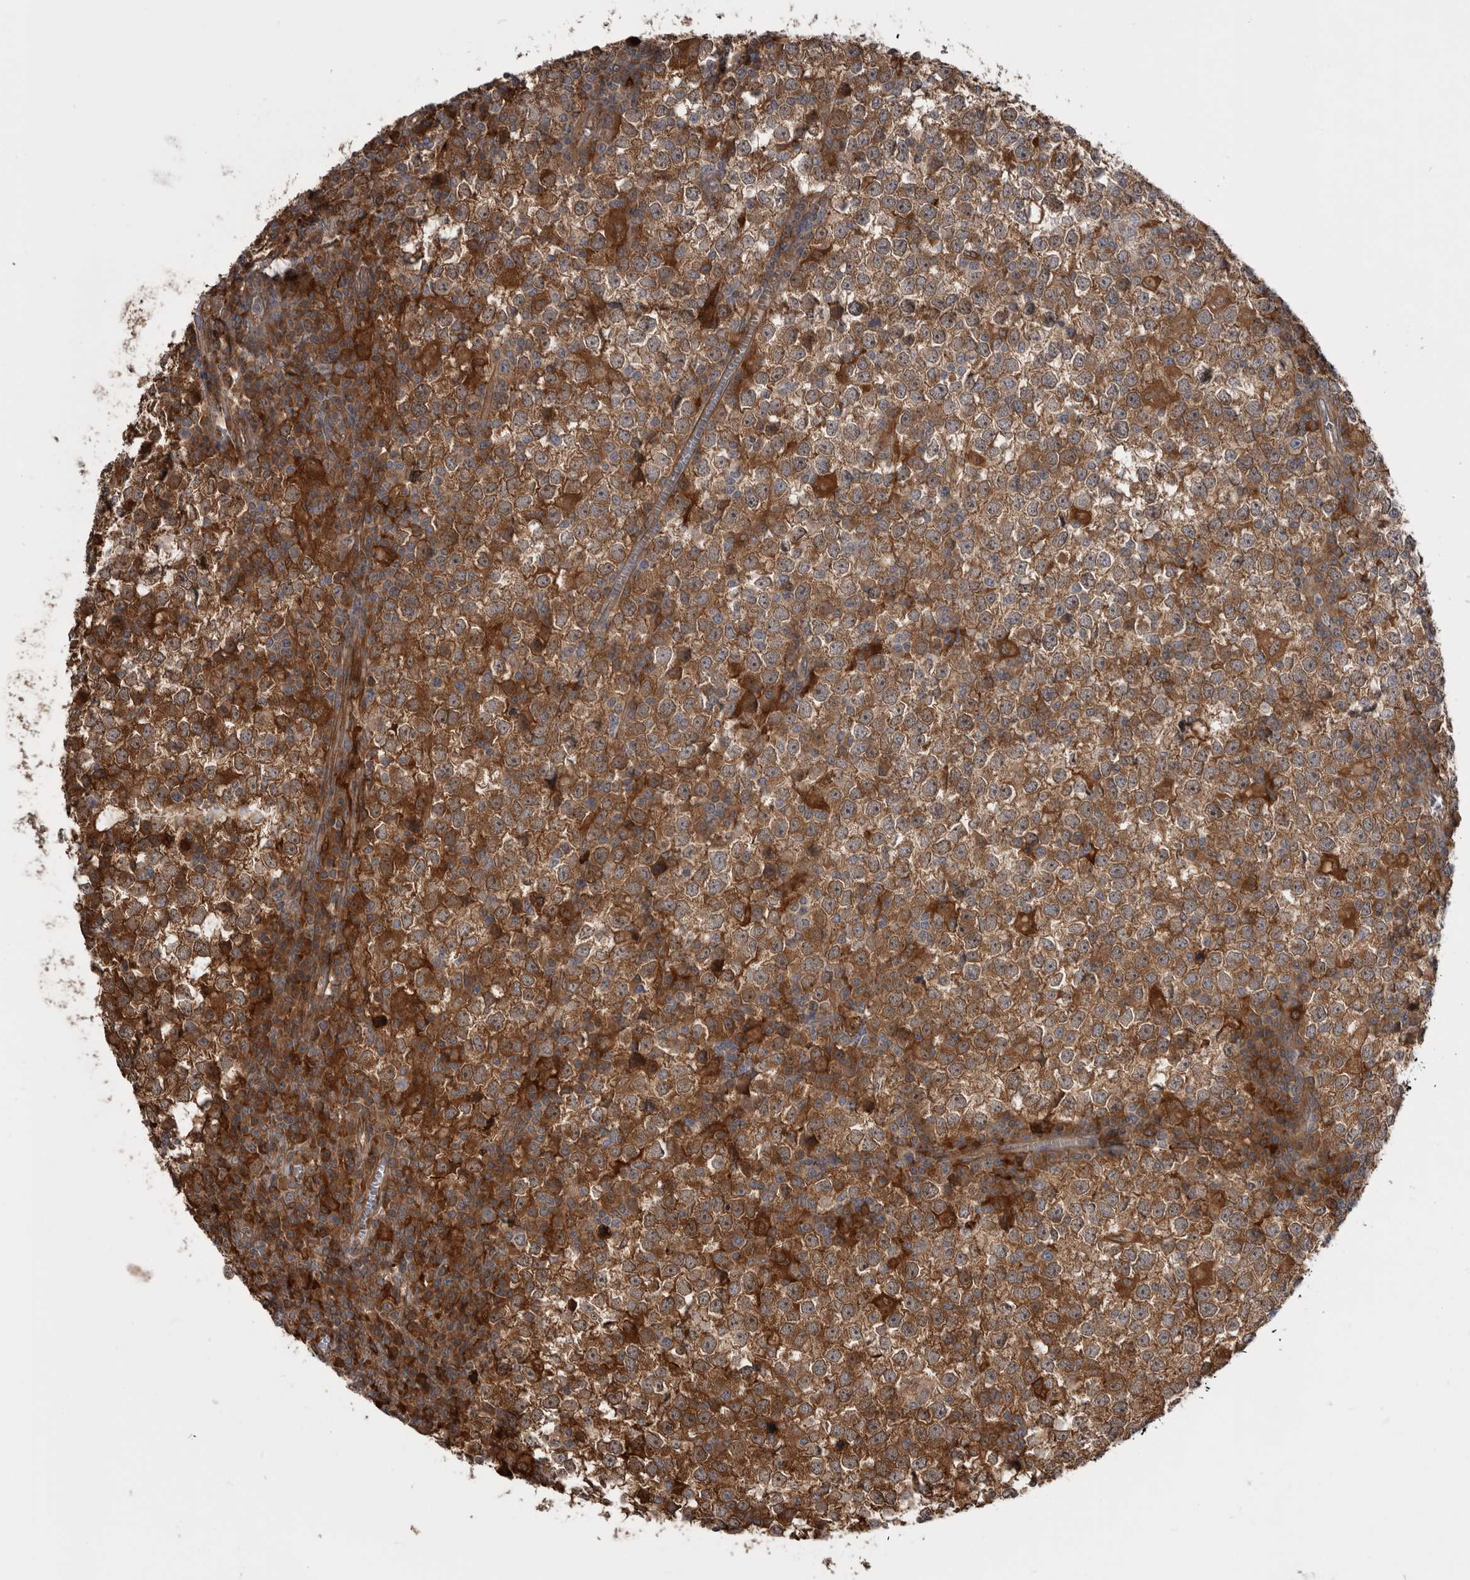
{"staining": {"intensity": "moderate", "quantity": ">75%", "location": "cytoplasmic/membranous"}, "tissue": "testis cancer", "cell_type": "Tumor cells", "image_type": "cancer", "snomed": [{"axis": "morphology", "description": "Seminoma, NOS"}, {"axis": "topography", "description": "Testis"}], "caption": "A micrograph of testis cancer (seminoma) stained for a protein shows moderate cytoplasmic/membranous brown staining in tumor cells. (DAB (3,3'-diaminobenzidine) IHC with brightfield microscopy, high magnification).", "gene": "RAB3GAP2", "patient": {"sex": "male", "age": 65}}